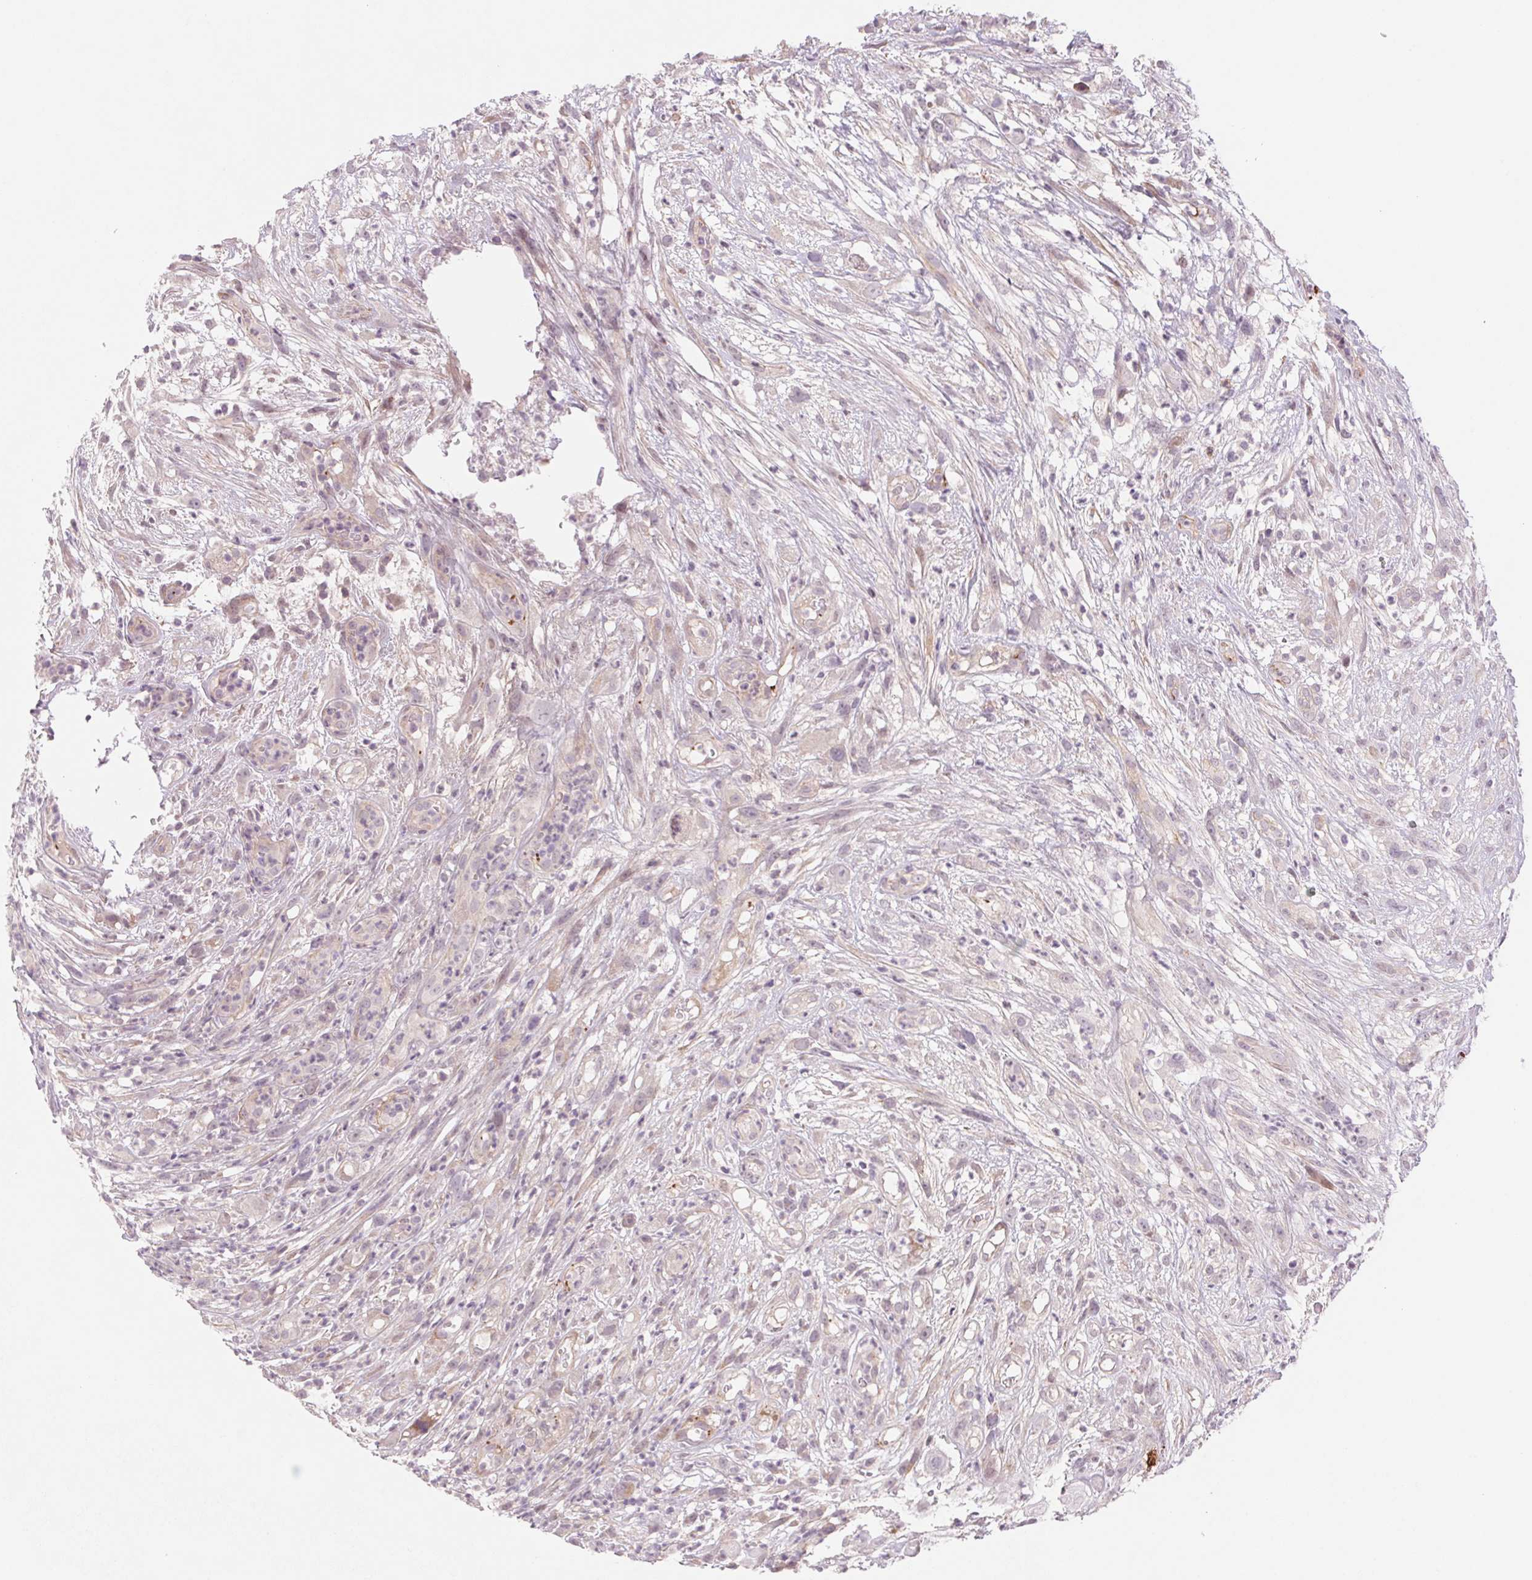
{"staining": {"intensity": "weak", "quantity": "25%-75%", "location": "cytoplasmic/membranous"}, "tissue": "head and neck cancer", "cell_type": "Tumor cells", "image_type": "cancer", "snomed": [{"axis": "morphology", "description": "Squamous cell carcinoma, NOS"}, {"axis": "topography", "description": "Head-Neck"}], "caption": "The histopathology image demonstrates immunohistochemical staining of head and neck squamous cell carcinoma. There is weak cytoplasmic/membranous staining is identified in about 25%-75% of tumor cells.", "gene": "MS4A13", "patient": {"sex": "male", "age": 65}}